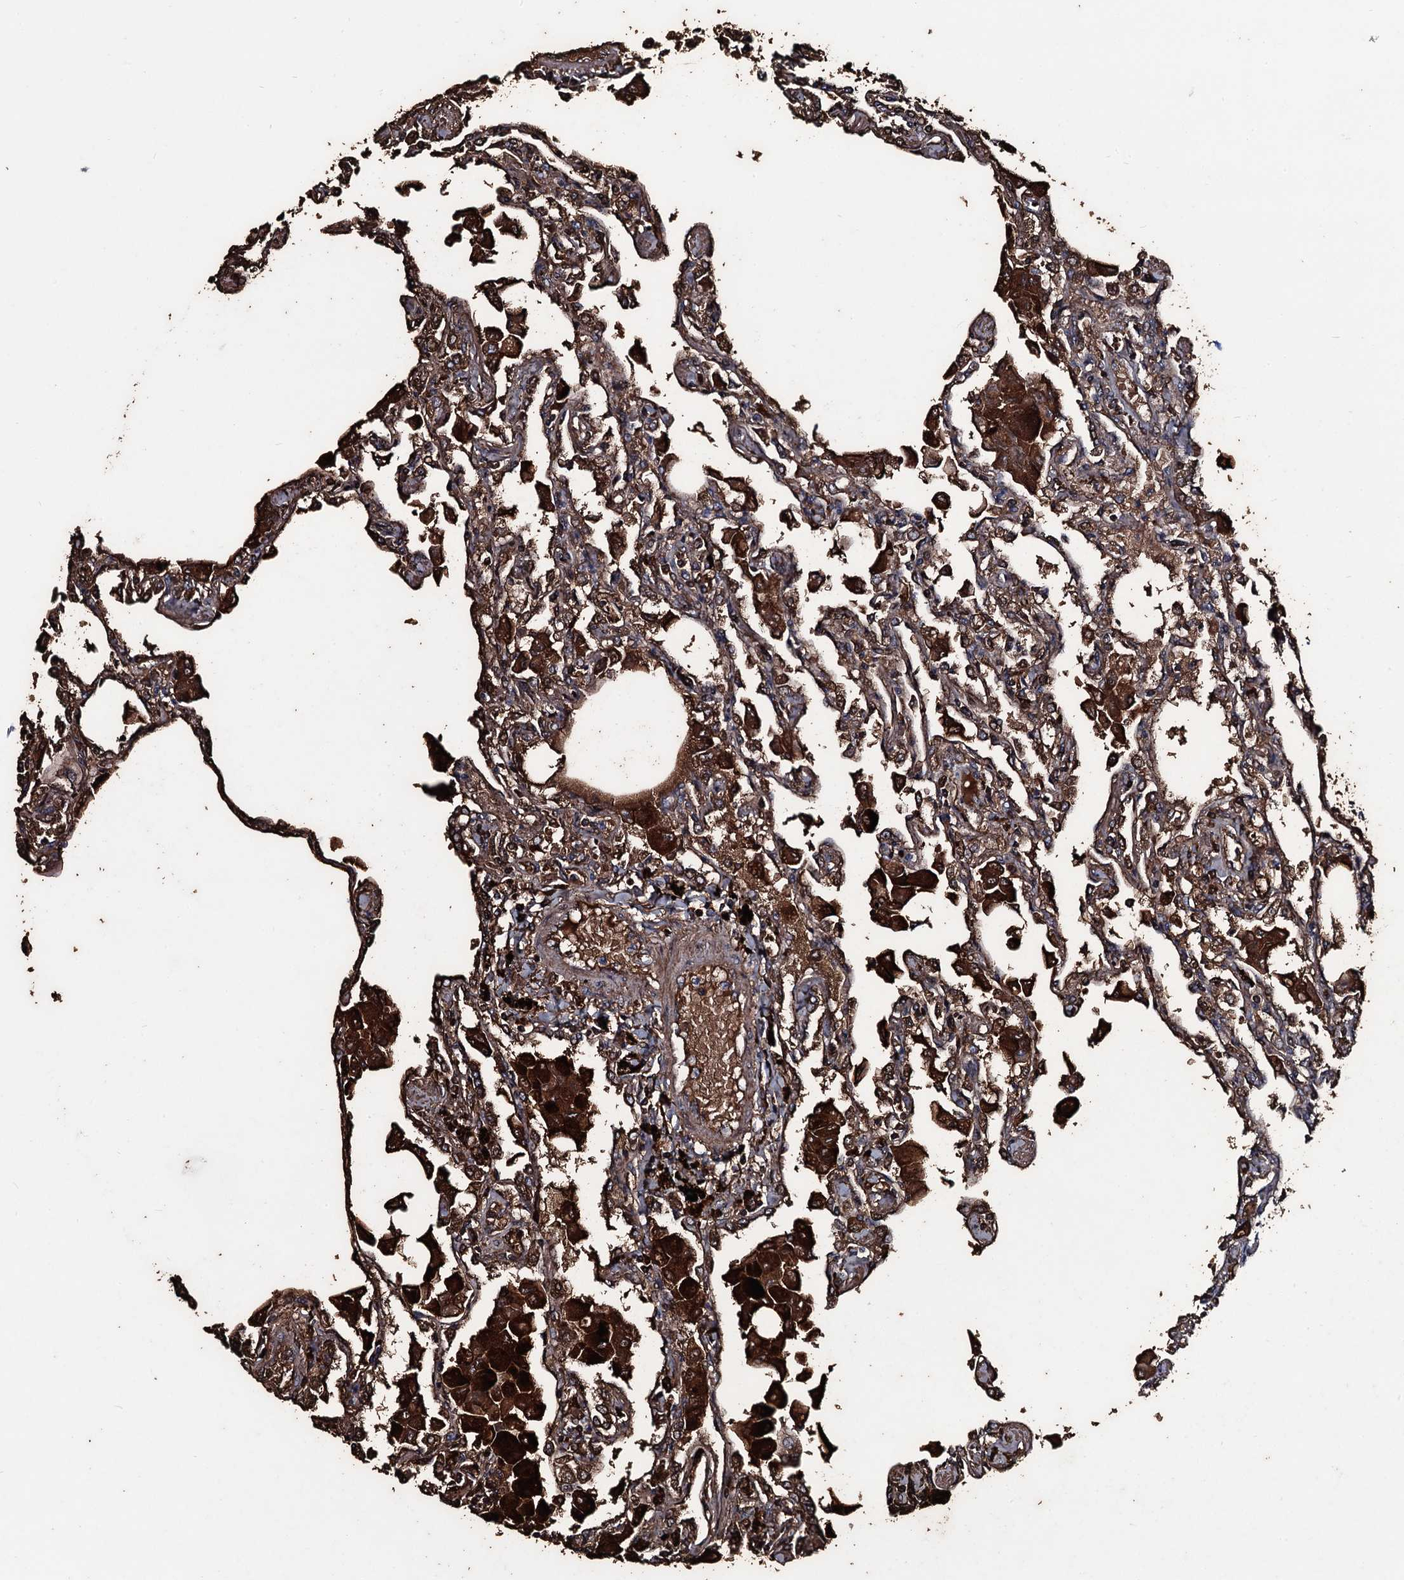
{"staining": {"intensity": "strong", "quantity": "25%-75%", "location": "cytoplasmic/membranous"}, "tissue": "lung", "cell_type": "Alveolar cells", "image_type": "normal", "snomed": [{"axis": "morphology", "description": "Normal tissue, NOS"}, {"axis": "topography", "description": "Bronchus"}, {"axis": "topography", "description": "Lung"}], "caption": "Immunohistochemistry micrograph of unremarkable lung: lung stained using IHC displays high levels of strong protein expression localized specifically in the cytoplasmic/membranous of alveolar cells, appearing as a cytoplasmic/membranous brown color.", "gene": "ZSWIM8", "patient": {"sex": "female", "age": 49}}